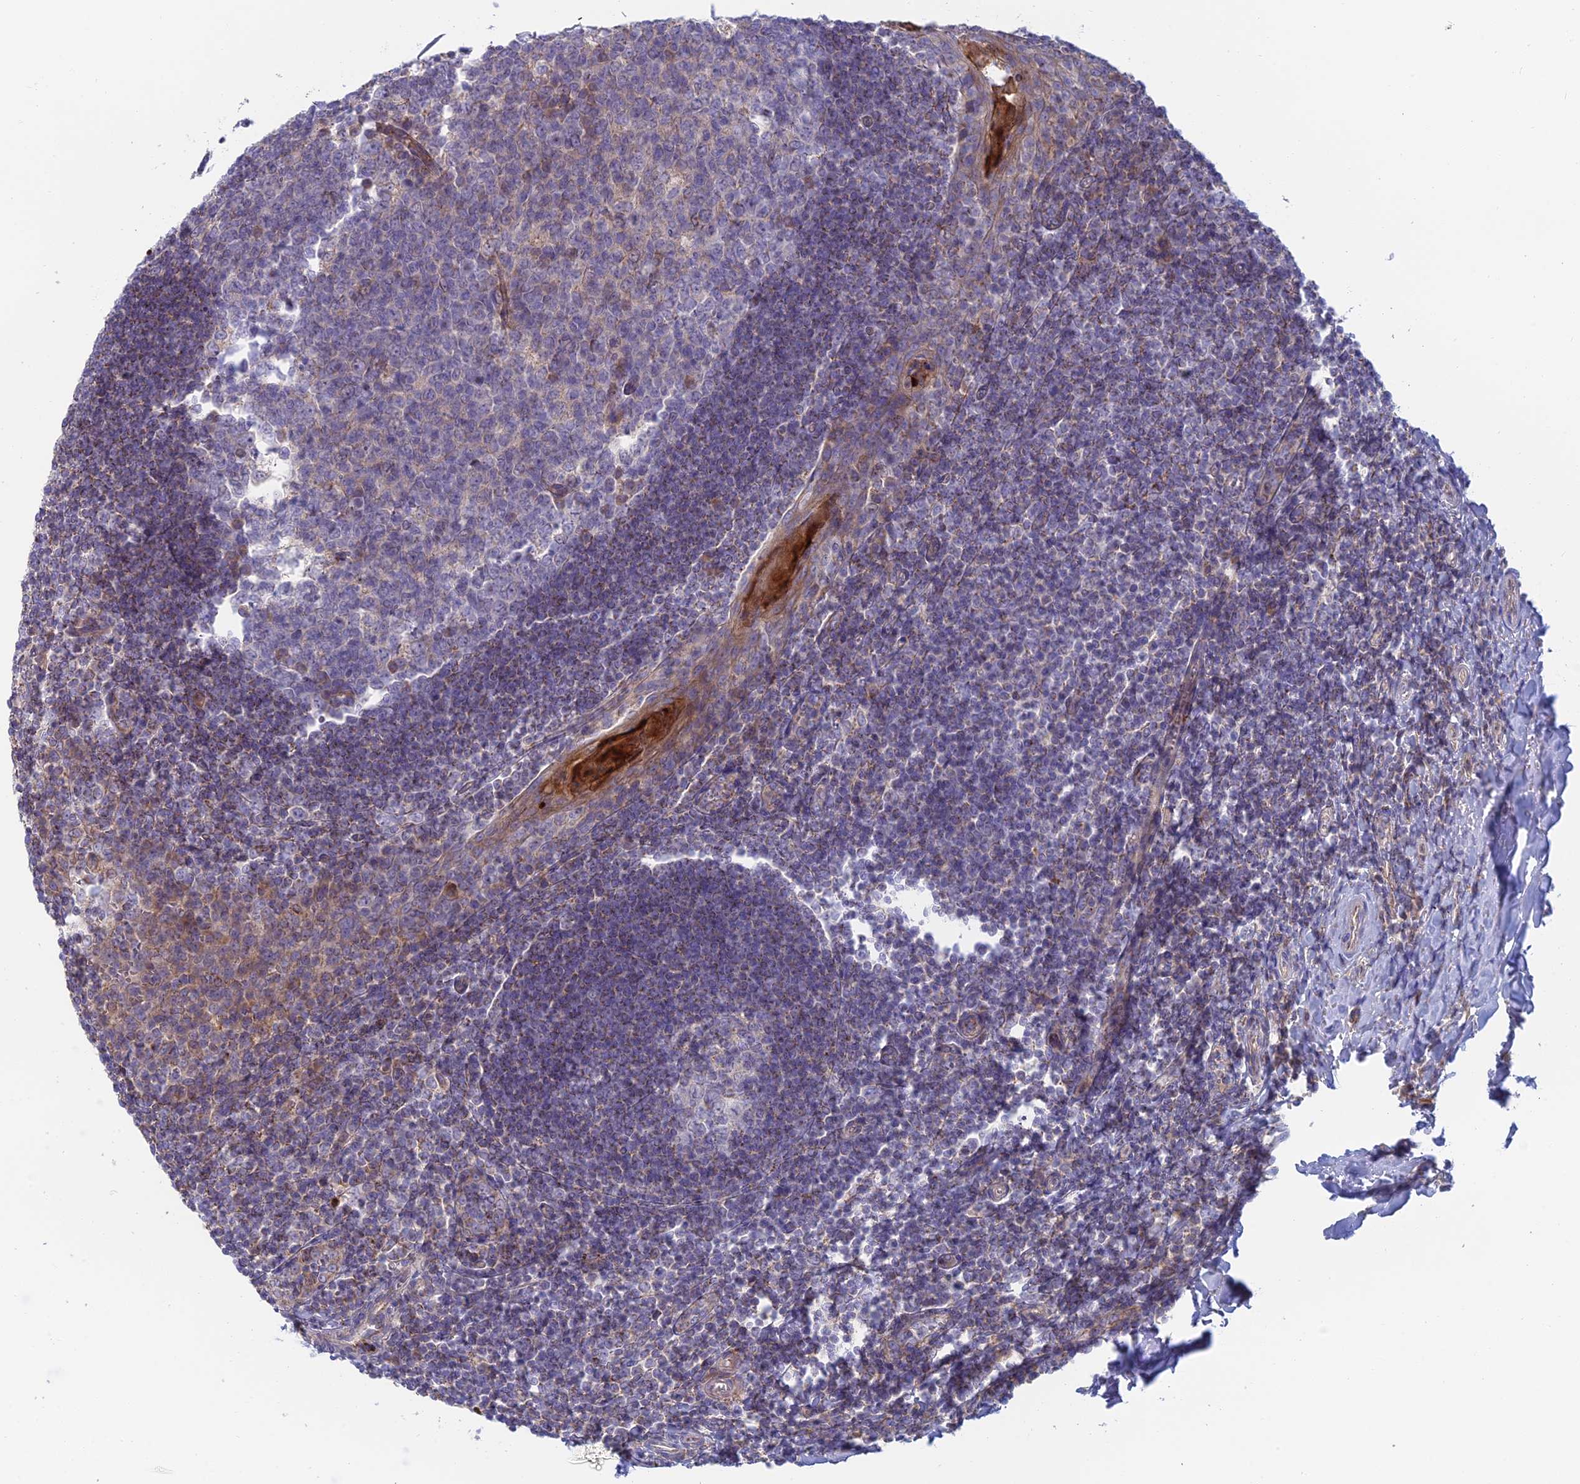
{"staining": {"intensity": "weak", "quantity": "25%-75%", "location": "cytoplasmic/membranous"}, "tissue": "tonsil", "cell_type": "Germinal center cells", "image_type": "normal", "snomed": [{"axis": "morphology", "description": "Normal tissue, NOS"}, {"axis": "topography", "description": "Tonsil"}], "caption": "Germinal center cells exhibit low levels of weak cytoplasmic/membranous positivity in about 25%-75% of cells in benign tonsil.", "gene": "IFTAP", "patient": {"sex": "male", "age": 27}}